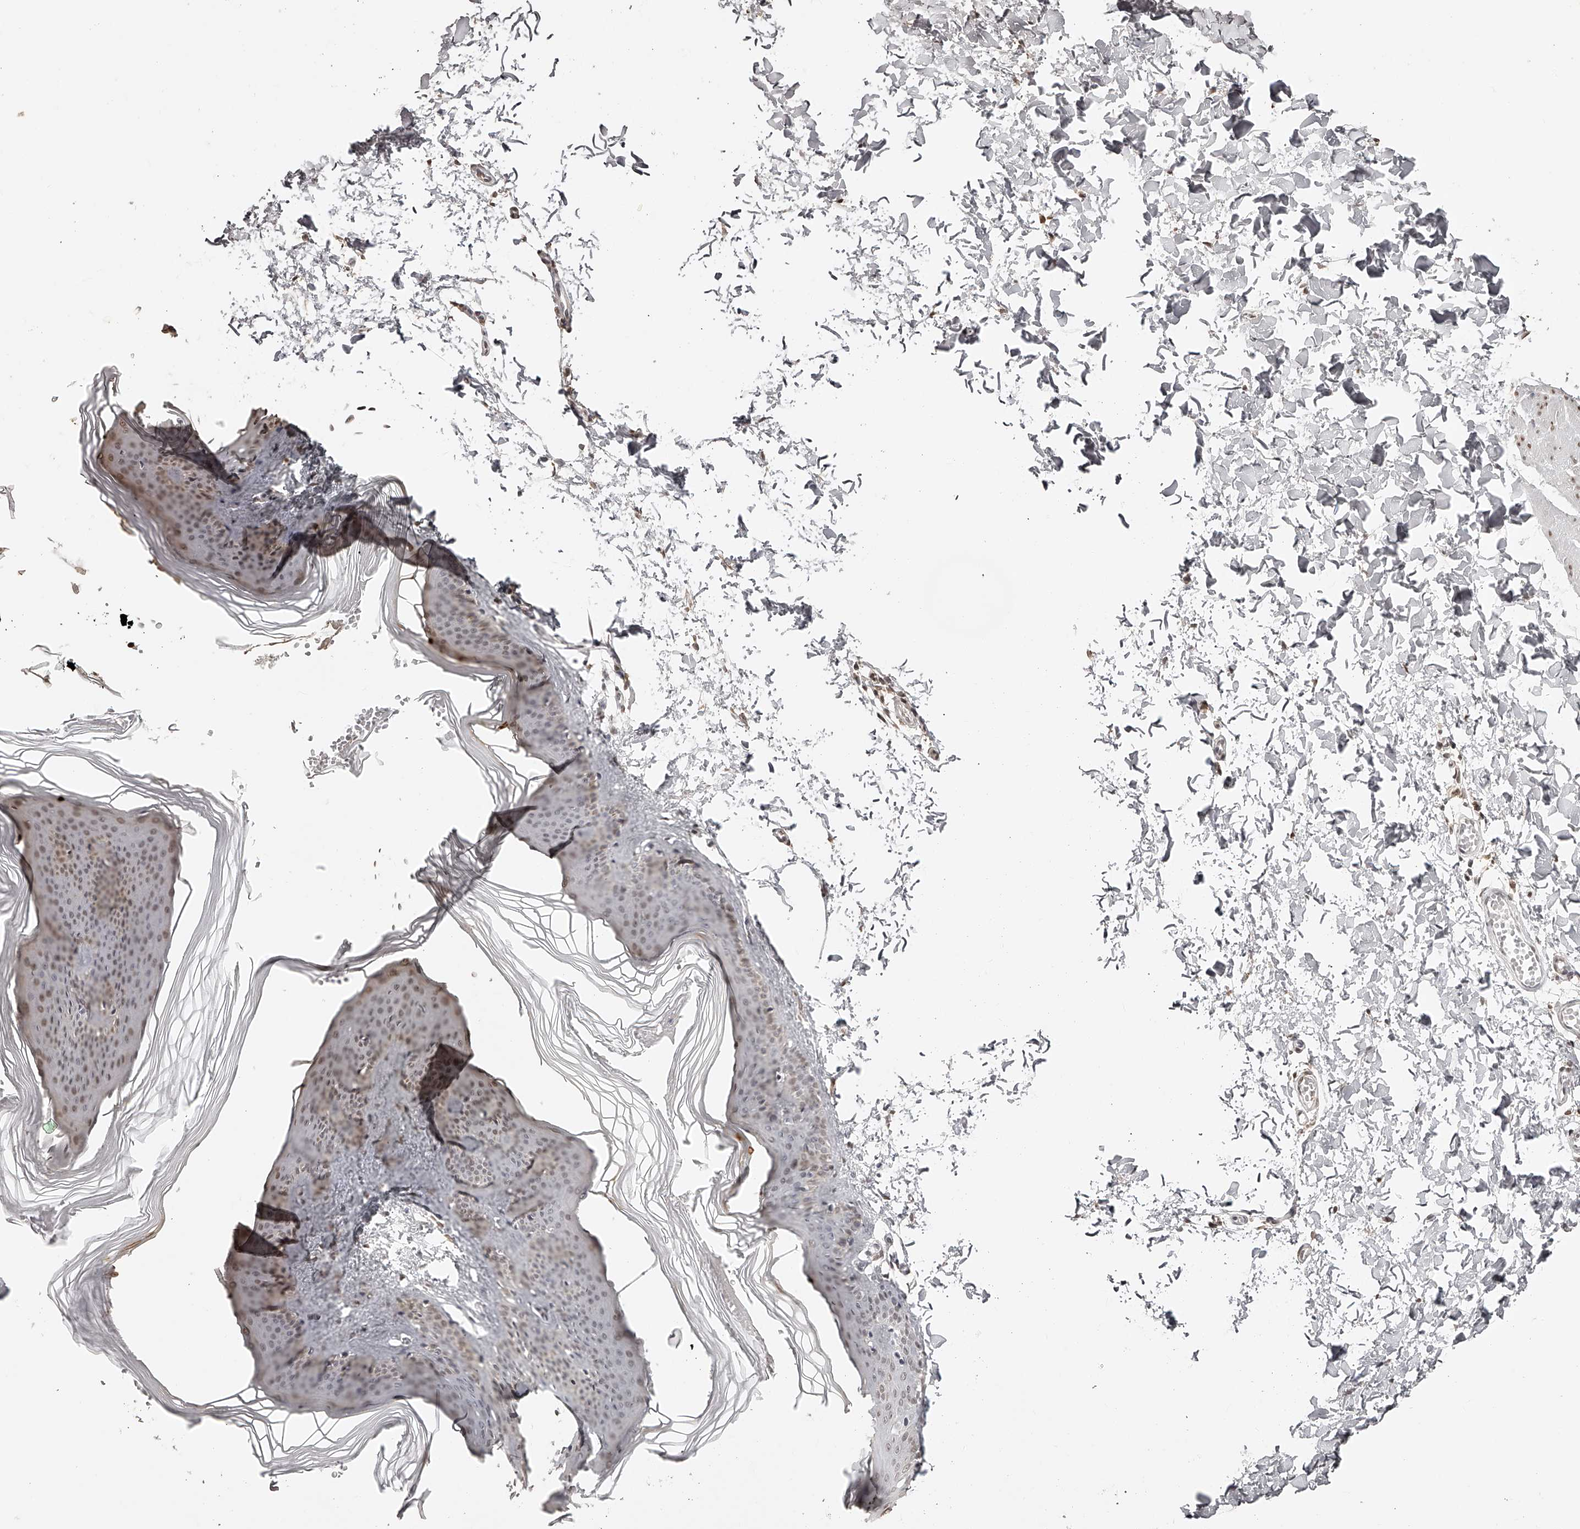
{"staining": {"intensity": "moderate", "quantity": ">75%", "location": "nuclear"}, "tissue": "skin", "cell_type": "Fibroblasts", "image_type": "normal", "snomed": [{"axis": "morphology", "description": "Normal tissue, NOS"}, {"axis": "topography", "description": "Skin"}], "caption": "DAB (3,3'-diaminobenzidine) immunohistochemical staining of unremarkable human skin exhibits moderate nuclear protein positivity in approximately >75% of fibroblasts. The protein is shown in brown color, while the nuclei are stained blue.", "gene": "ZNF503", "patient": {"sex": "female", "age": 27}}